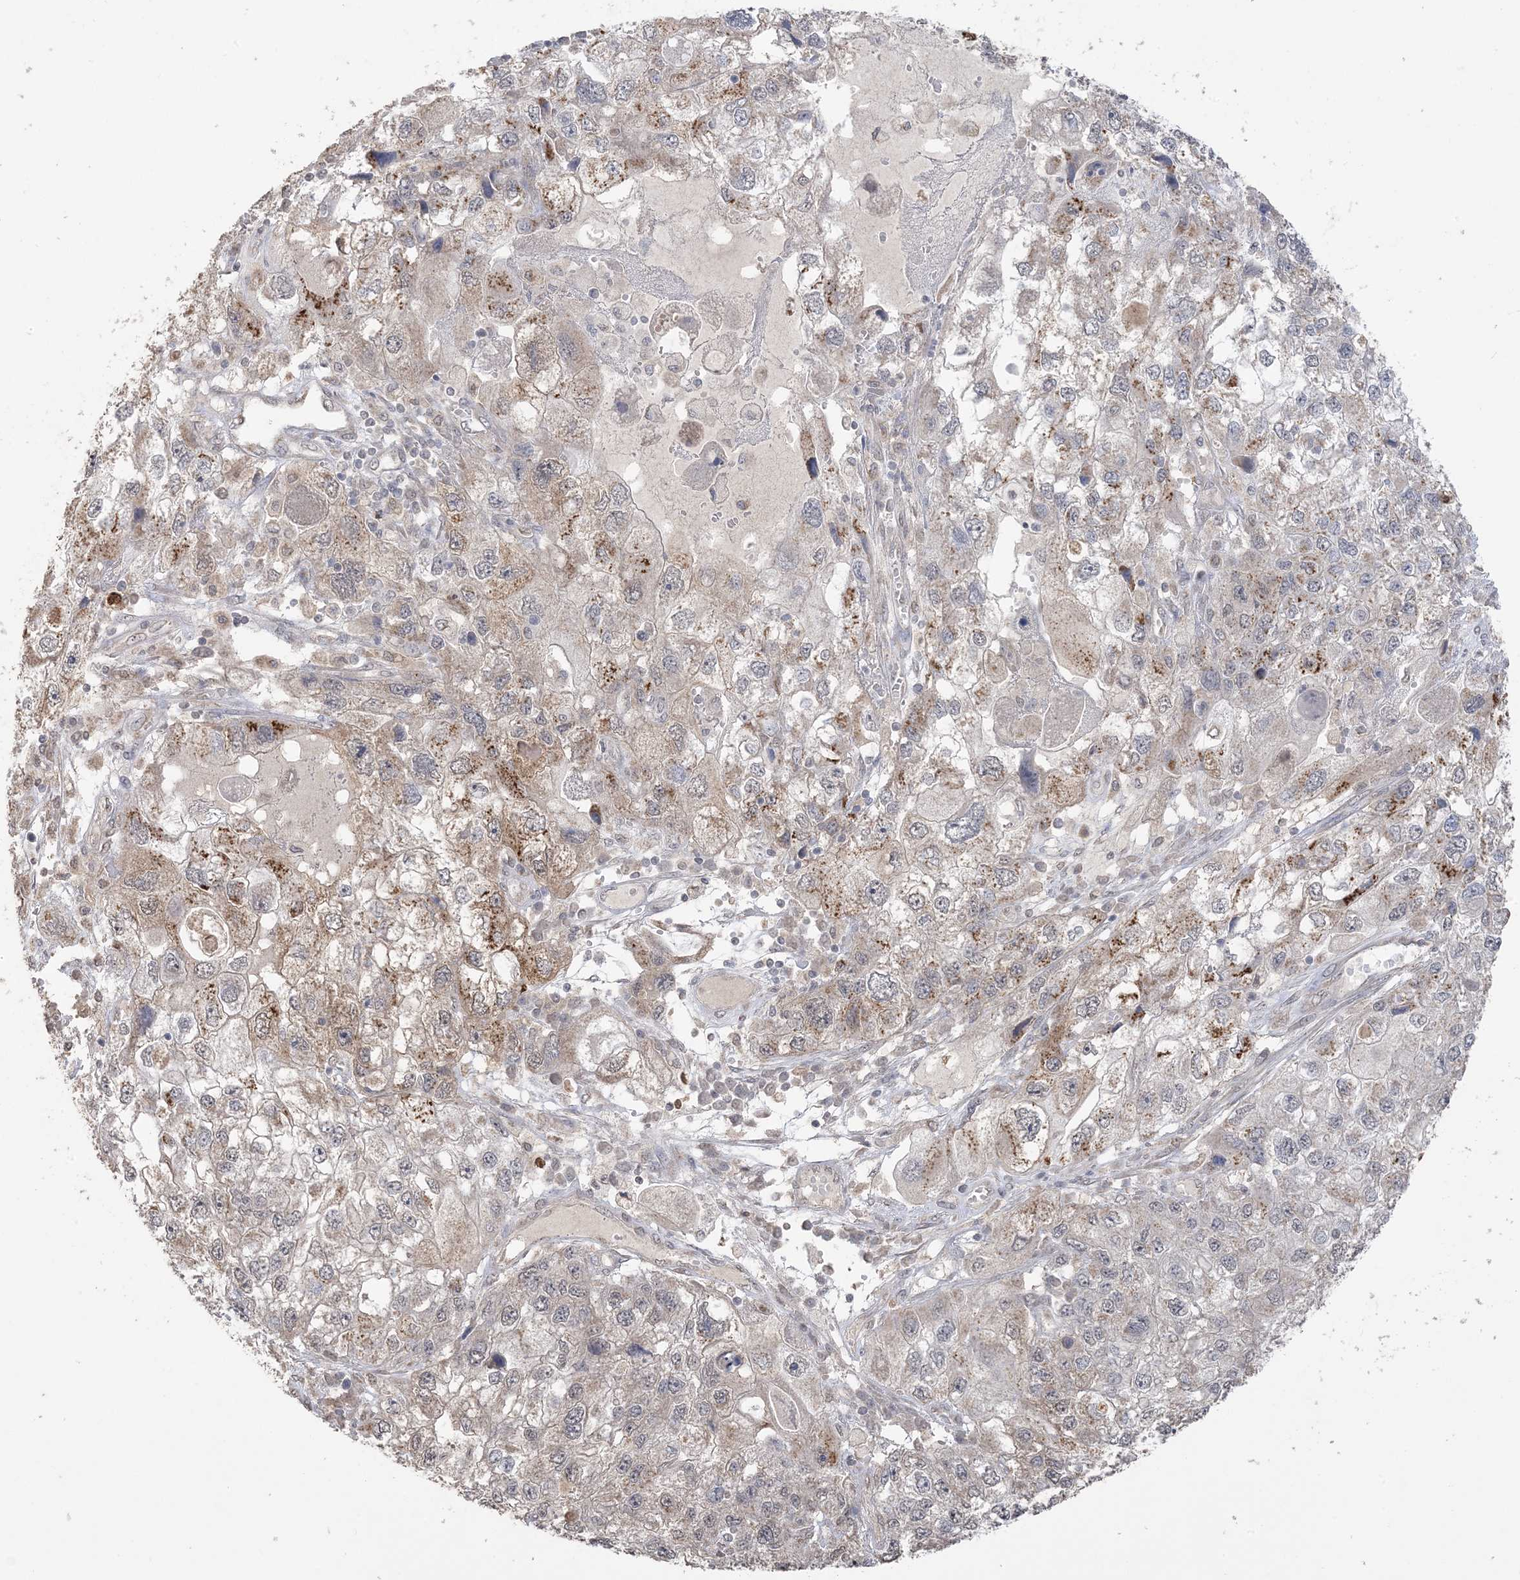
{"staining": {"intensity": "moderate", "quantity": "25%-75%", "location": "cytoplasmic/membranous"}, "tissue": "endometrial cancer", "cell_type": "Tumor cells", "image_type": "cancer", "snomed": [{"axis": "morphology", "description": "Adenocarcinoma, NOS"}, {"axis": "topography", "description": "Endometrium"}], "caption": "Immunohistochemistry (IHC) image of endometrial adenocarcinoma stained for a protein (brown), which displays medium levels of moderate cytoplasmic/membranous positivity in approximately 25%-75% of tumor cells.", "gene": "XRN1", "patient": {"sex": "female", "age": 49}}